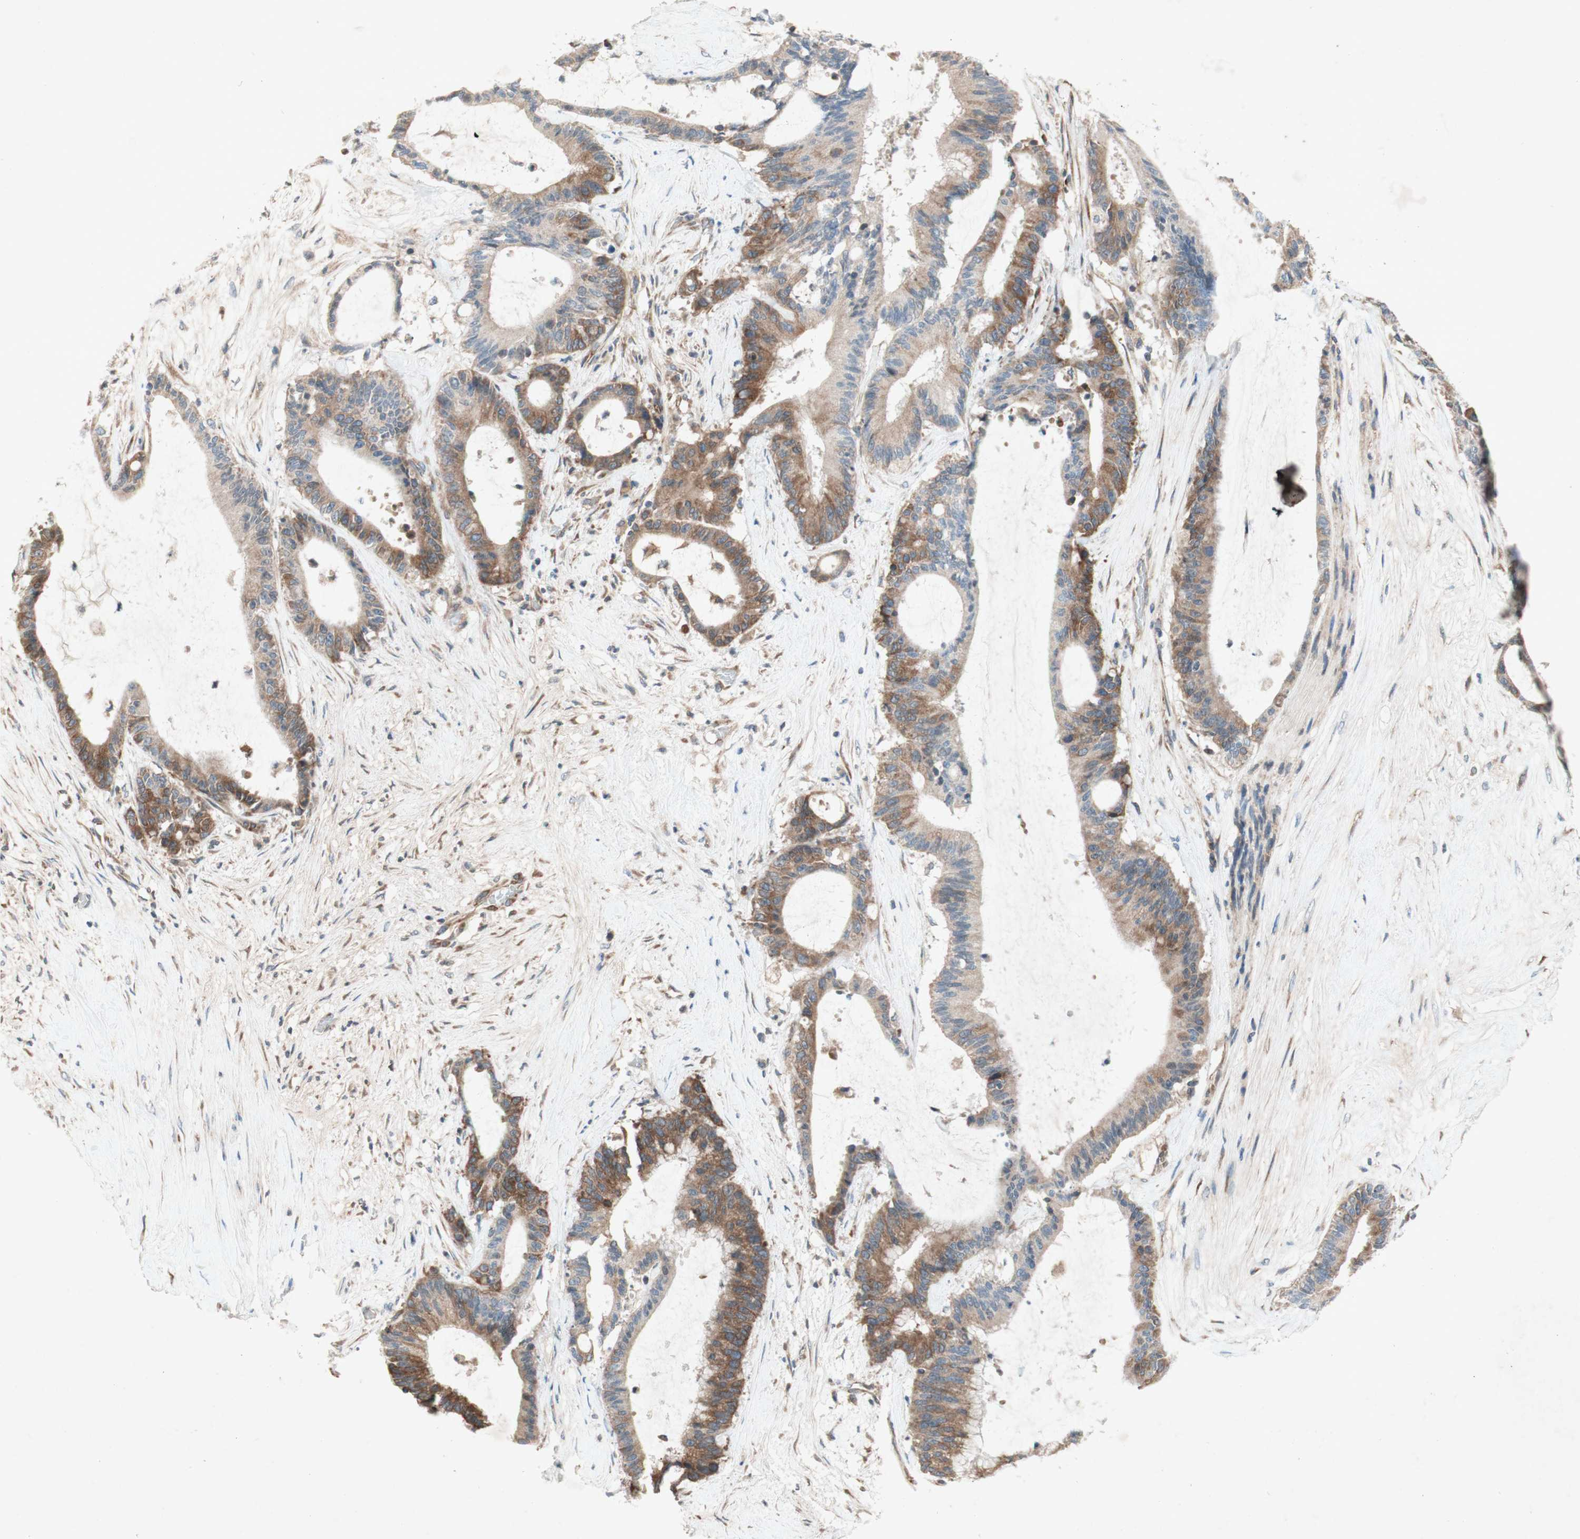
{"staining": {"intensity": "moderate", "quantity": "25%-75%", "location": "cytoplasmic/membranous"}, "tissue": "liver cancer", "cell_type": "Tumor cells", "image_type": "cancer", "snomed": [{"axis": "morphology", "description": "Cholangiocarcinoma"}, {"axis": "topography", "description": "Liver"}], "caption": "Protein analysis of cholangiocarcinoma (liver) tissue reveals moderate cytoplasmic/membranous staining in approximately 25%-75% of tumor cells.", "gene": "SOCS2", "patient": {"sex": "female", "age": 73}}